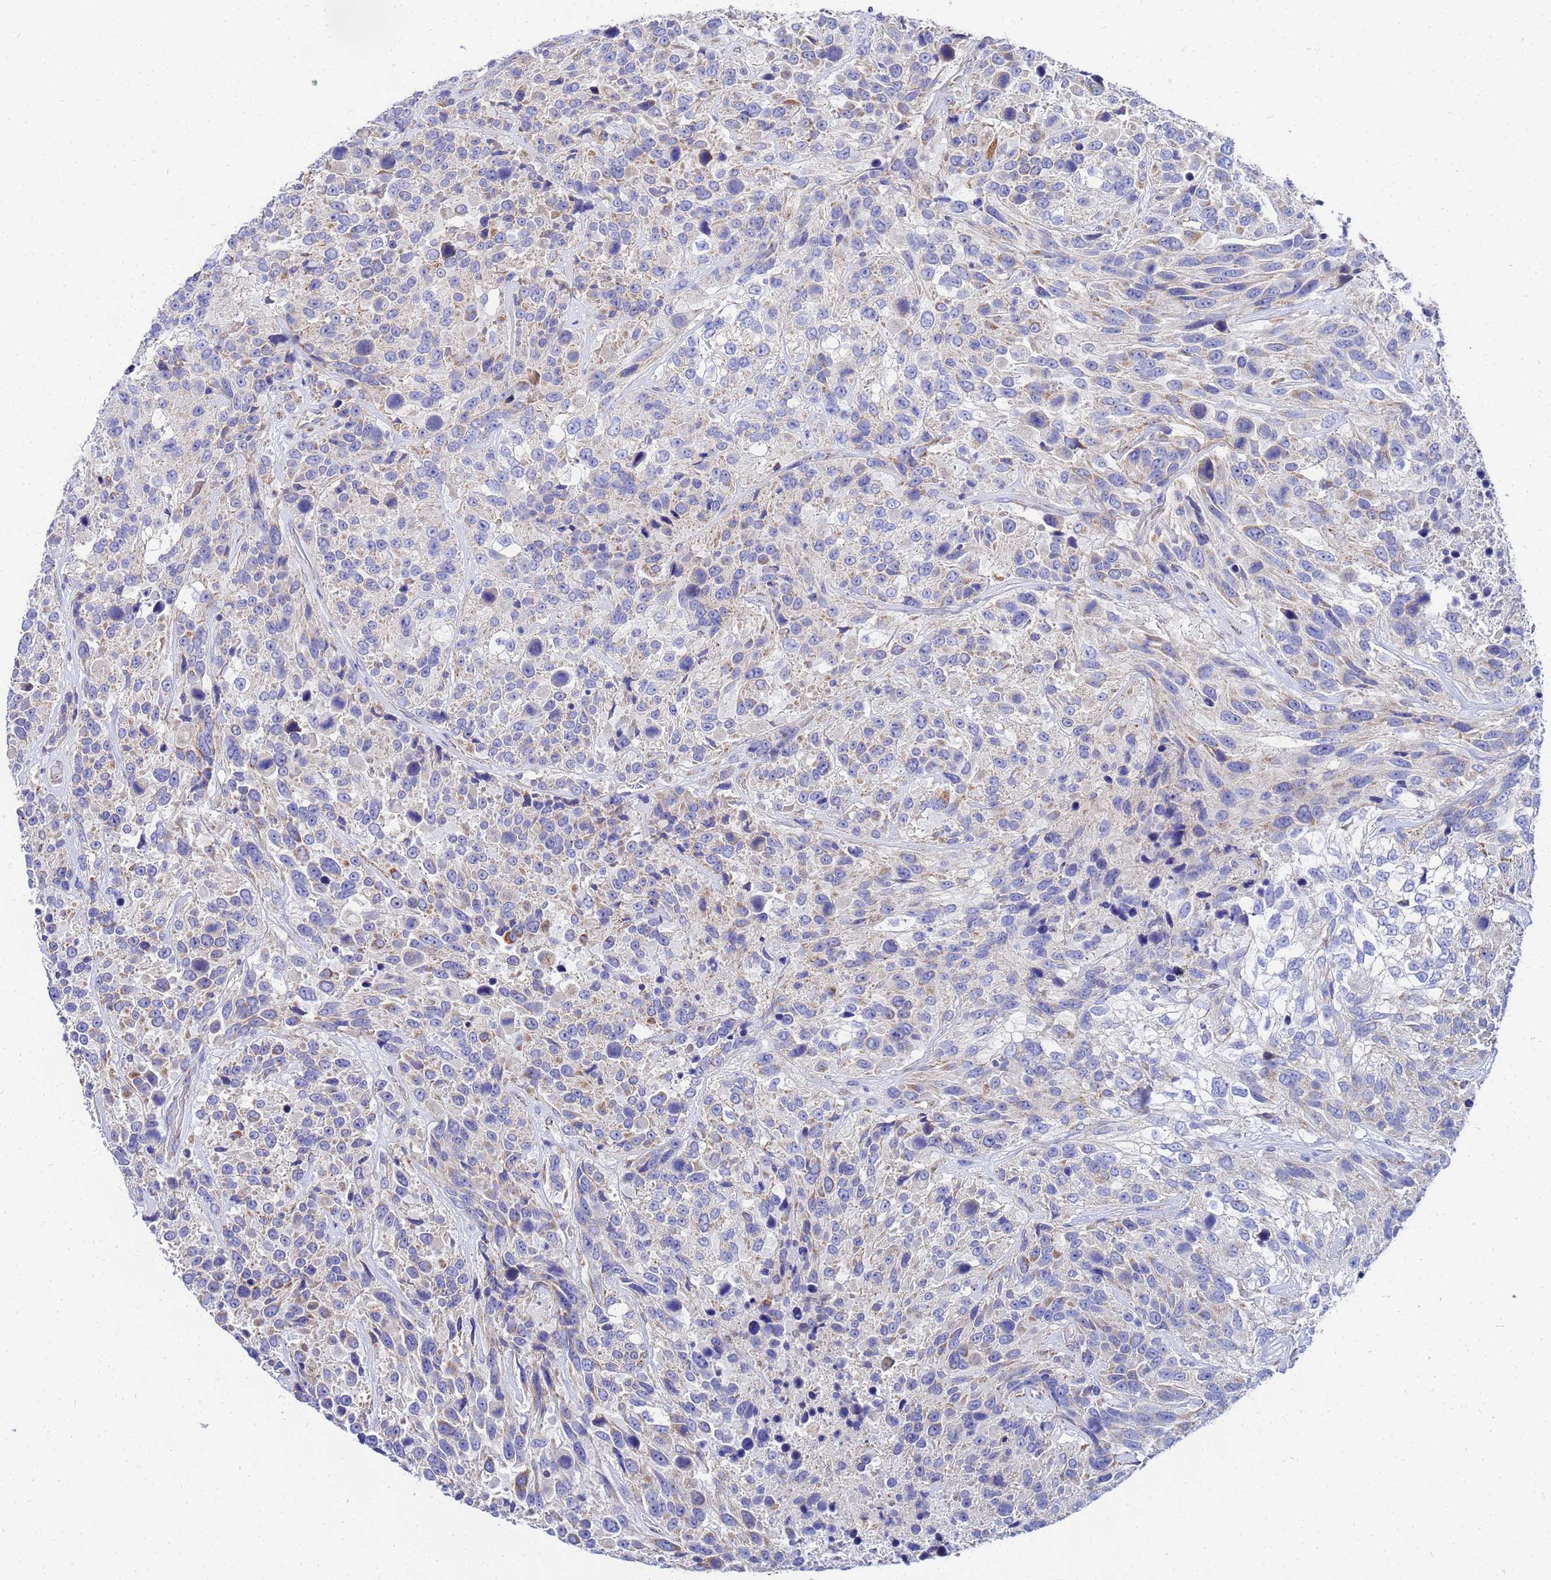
{"staining": {"intensity": "moderate", "quantity": "<25%", "location": "cytoplasmic/membranous"}, "tissue": "urothelial cancer", "cell_type": "Tumor cells", "image_type": "cancer", "snomed": [{"axis": "morphology", "description": "Urothelial carcinoma, High grade"}, {"axis": "topography", "description": "Urinary bladder"}], "caption": "Urothelial cancer stained for a protein (brown) exhibits moderate cytoplasmic/membranous positive positivity in about <25% of tumor cells.", "gene": "FAHD2A", "patient": {"sex": "female", "age": 70}}